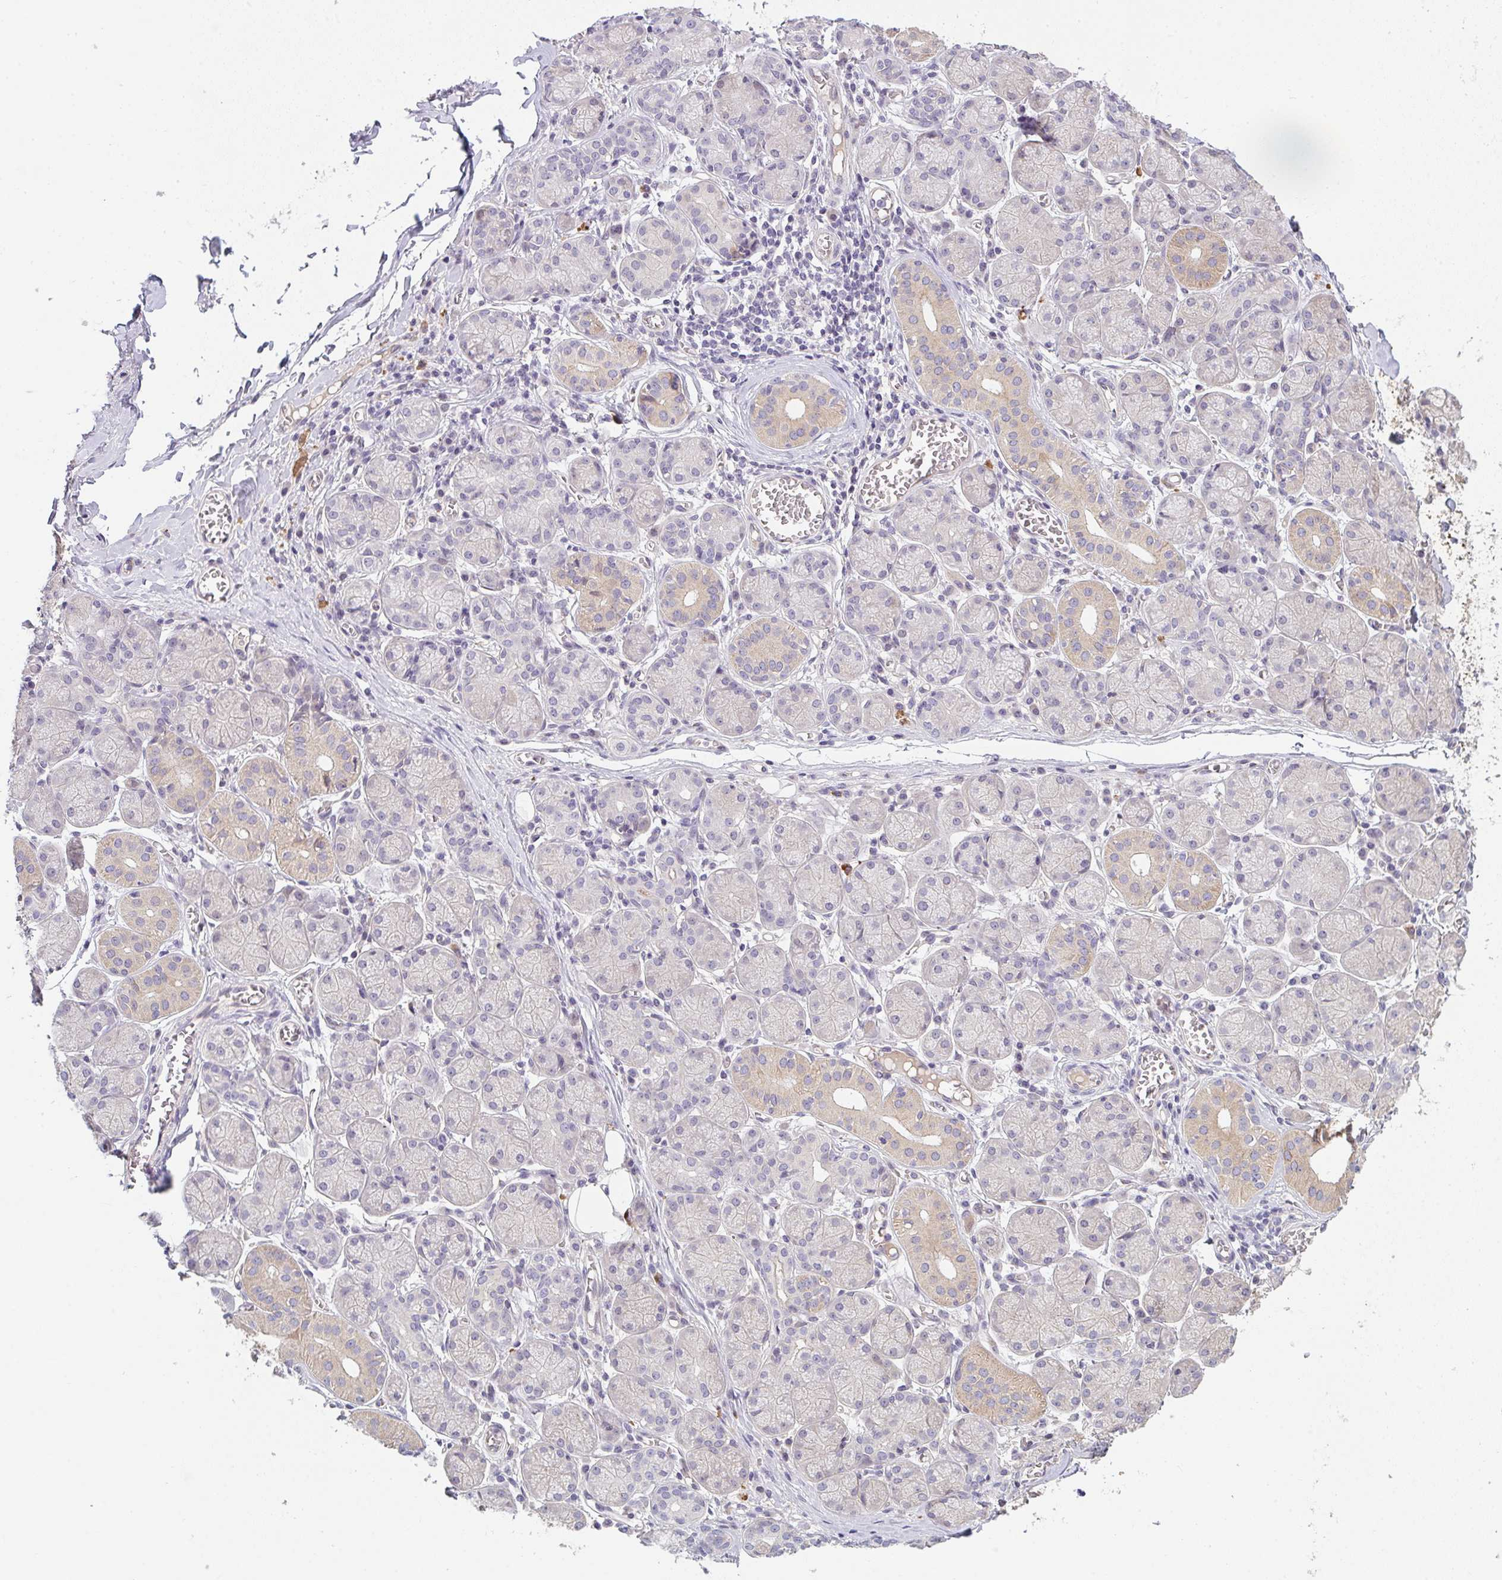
{"staining": {"intensity": "moderate", "quantity": "<25%", "location": "cytoplasmic/membranous"}, "tissue": "salivary gland", "cell_type": "Glandular cells", "image_type": "normal", "snomed": [{"axis": "morphology", "description": "Normal tissue, NOS"}, {"axis": "topography", "description": "Salivary gland"}], "caption": "Protein analysis of normal salivary gland demonstrates moderate cytoplasmic/membranous expression in approximately <25% of glandular cells.", "gene": "TNFRSF10A", "patient": {"sex": "female", "age": 24}}